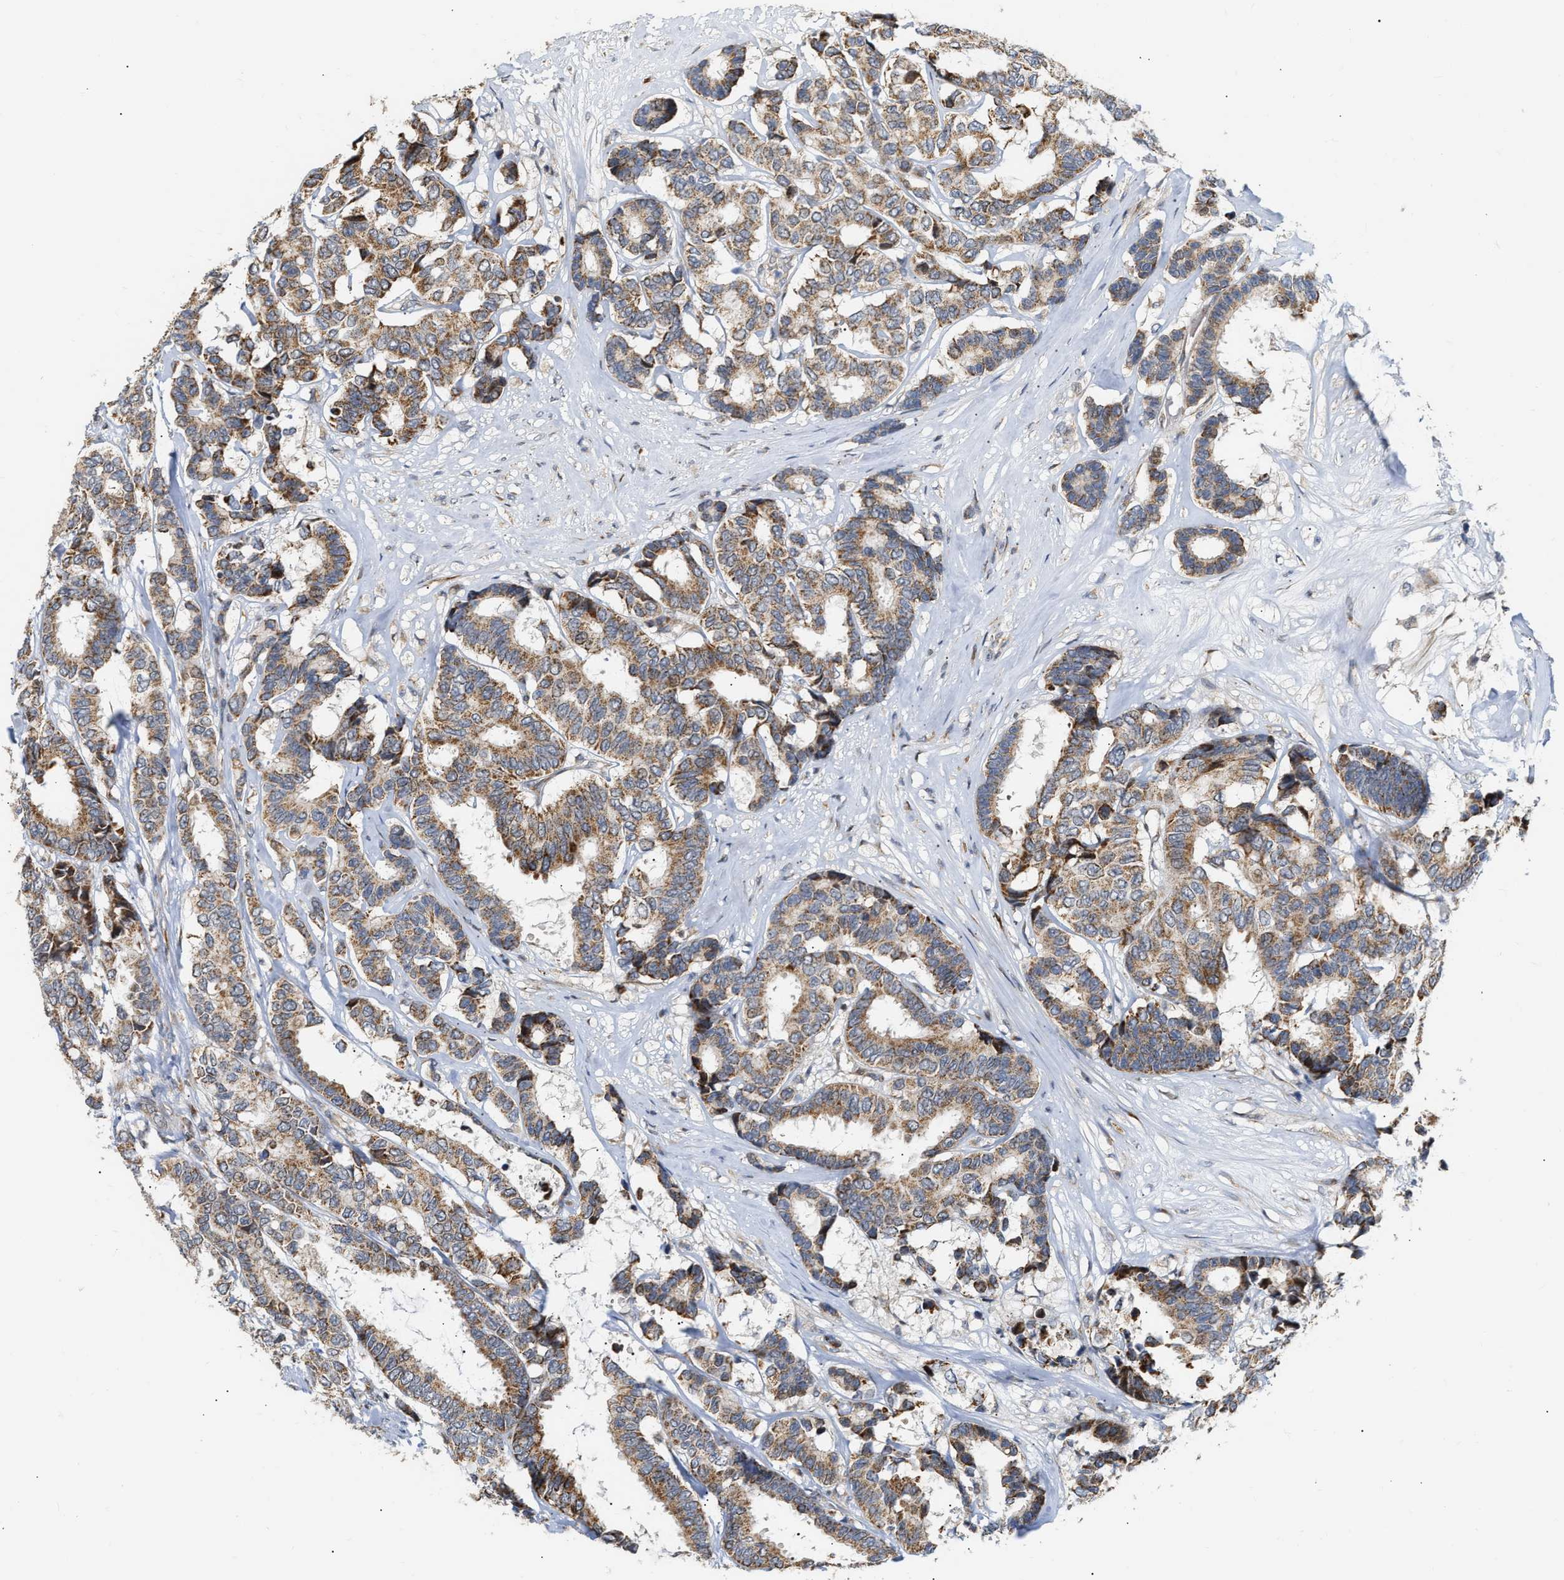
{"staining": {"intensity": "moderate", "quantity": ">75%", "location": "cytoplasmic/membranous"}, "tissue": "breast cancer", "cell_type": "Tumor cells", "image_type": "cancer", "snomed": [{"axis": "morphology", "description": "Duct carcinoma"}, {"axis": "topography", "description": "Breast"}], "caption": "Tumor cells demonstrate moderate cytoplasmic/membranous expression in approximately >75% of cells in intraductal carcinoma (breast).", "gene": "DEPTOR", "patient": {"sex": "female", "age": 87}}